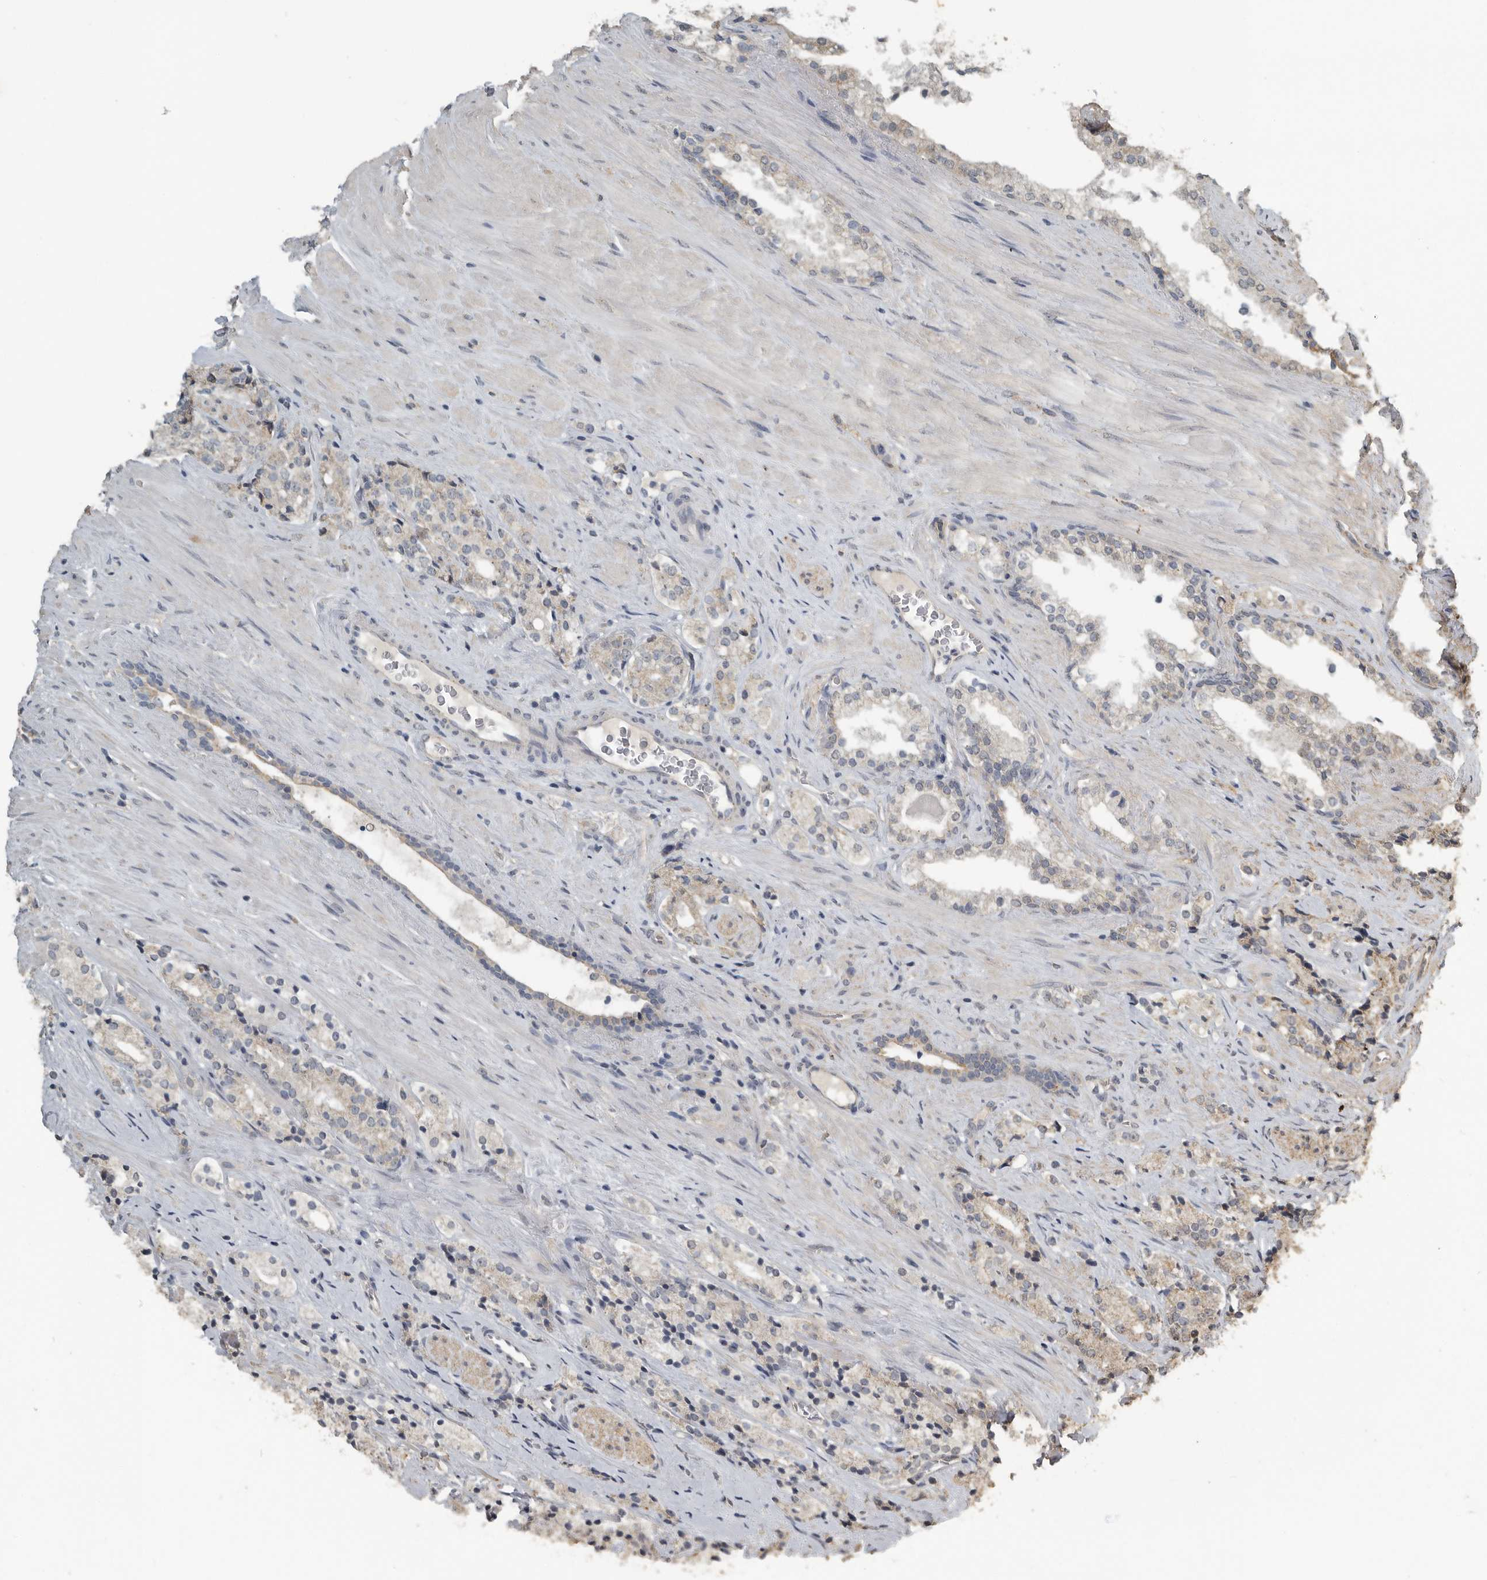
{"staining": {"intensity": "weak", "quantity": "<25%", "location": "cytoplasmic/membranous"}, "tissue": "prostate cancer", "cell_type": "Tumor cells", "image_type": "cancer", "snomed": [{"axis": "morphology", "description": "Adenocarcinoma, High grade"}, {"axis": "topography", "description": "Prostate"}], "caption": "DAB immunohistochemical staining of prostate high-grade adenocarcinoma demonstrates no significant positivity in tumor cells.", "gene": "AFAP1", "patient": {"sex": "male", "age": 71}}